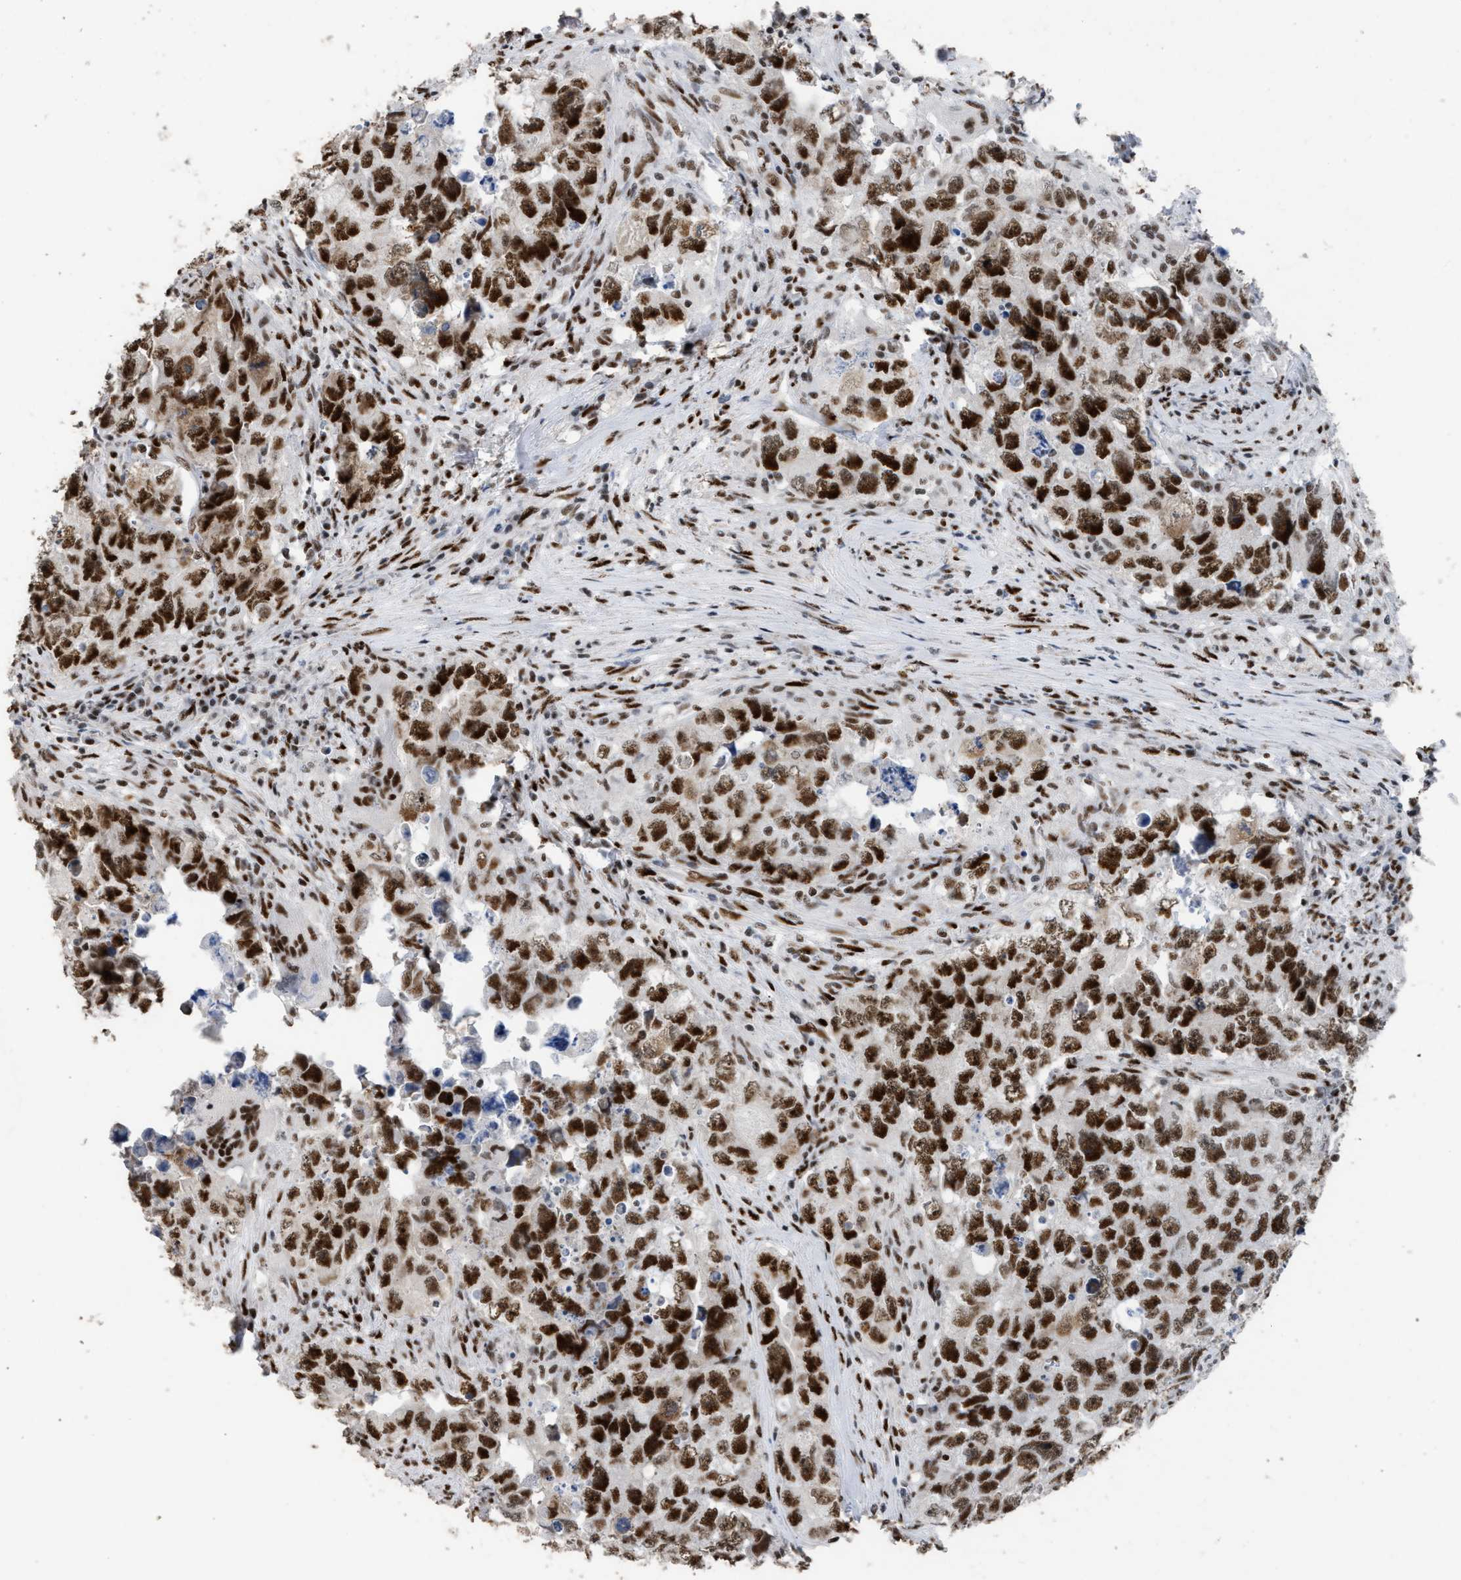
{"staining": {"intensity": "strong", "quantity": ">75%", "location": "nuclear"}, "tissue": "testis cancer", "cell_type": "Tumor cells", "image_type": "cancer", "snomed": [{"axis": "morphology", "description": "Seminoma, NOS"}, {"axis": "morphology", "description": "Carcinoma, Embryonal, NOS"}, {"axis": "topography", "description": "Testis"}], "caption": "Protein analysis of testis cancer (embryonal carcinoma) tissue displays strong nuclear positivity in about >75% of tumor cells.", "gene": "TP53BP1", "patient": {"sex": "male", "age": 43}}